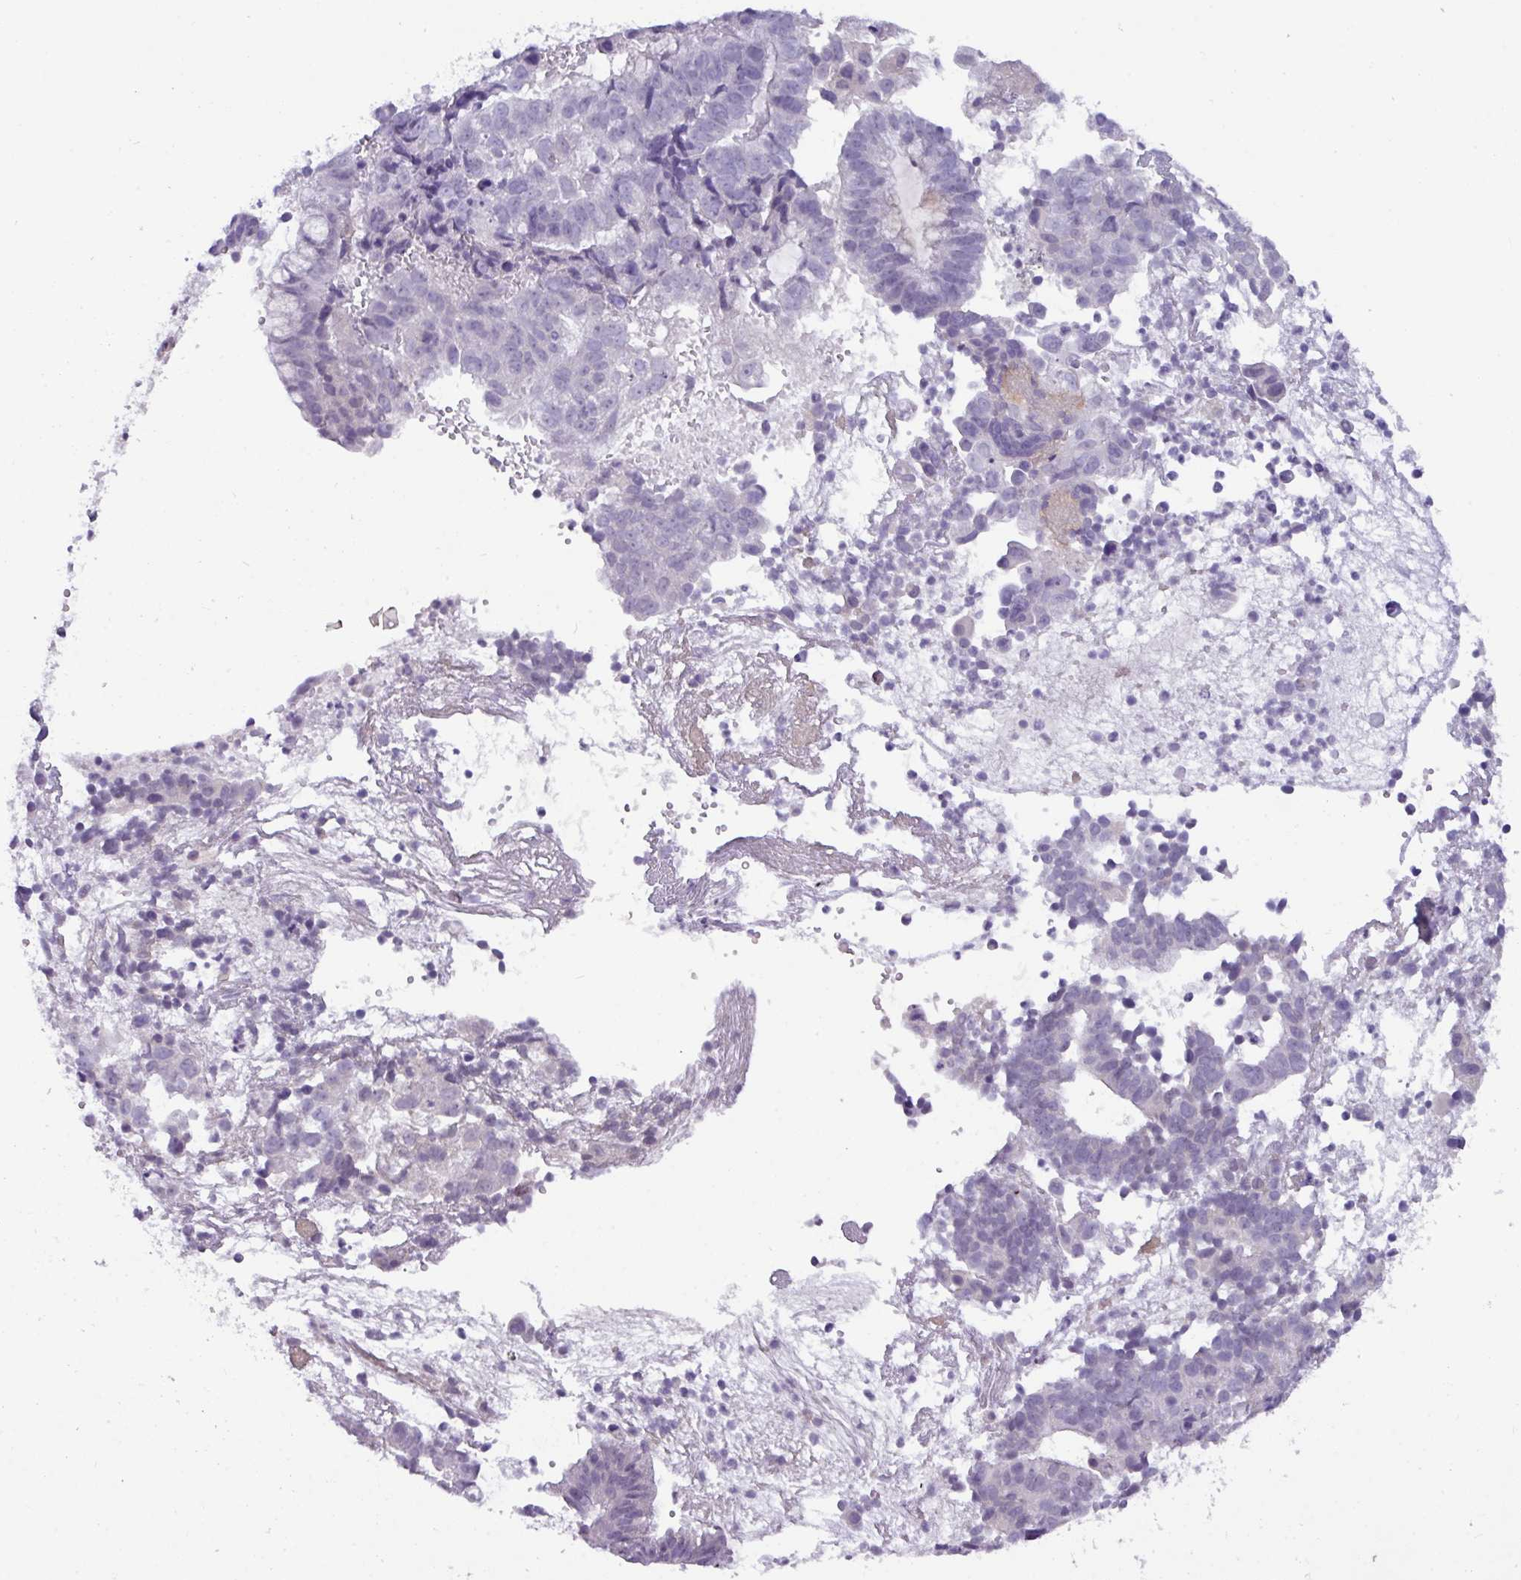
{"staining": {"intensity": "negative", "quantity": "none", "location": "none"}, "tissue": "endometrial cancer", "cell_type": "Tumor cells", "image_type": "cancer", "snomed": [{"axis": "morphology", "description": "Adenocarcinoma, NOS"}, {"axis": "topography", "description": "Endometrium"}], "caption": "Image shows no significant protein staining in tumor cells of adenocarcinoma (endometrial).", "gene": "ZNF524", "patient": {"sex": "female", "age": 76}}